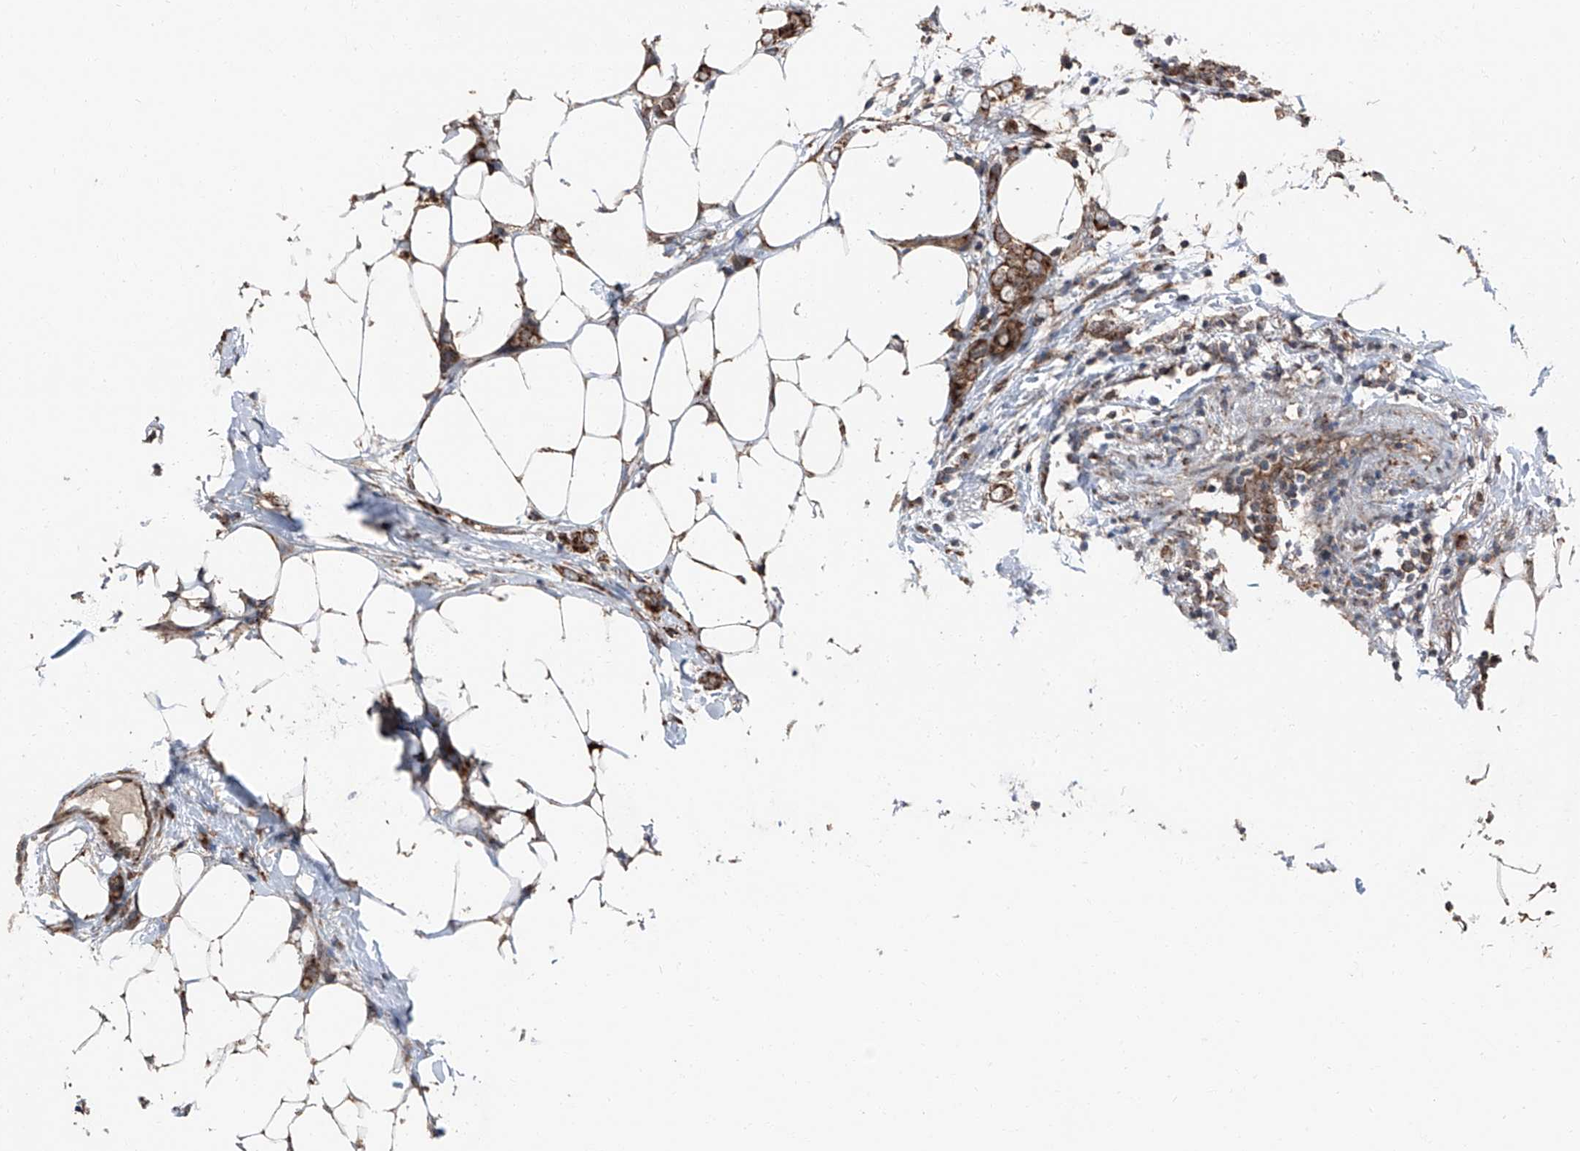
{"staining": {"intensity": "strong", "quantity": ">75%", "location": "cytoplasmic/membranous"}, "tissue": "breast cancer", "cell_type": "Tumor cells", "image_type": "cancer", "snomed": [{"axis": "morphology", "description": "Normal tissue, NOS"}, {"axis": "morphology", "description": "Lobular carcinoma"}, {"axis": "topography", "description": "Breast"}], "caption": "An immunohistochemistry image of tumor tissue is shown. Protein staining in brown shows strong cytoplasmic/membranous positivity in breast cancer within tumor cells.", "gene": "LIMK1", "patient": {"sex": "female", "age": 47}}